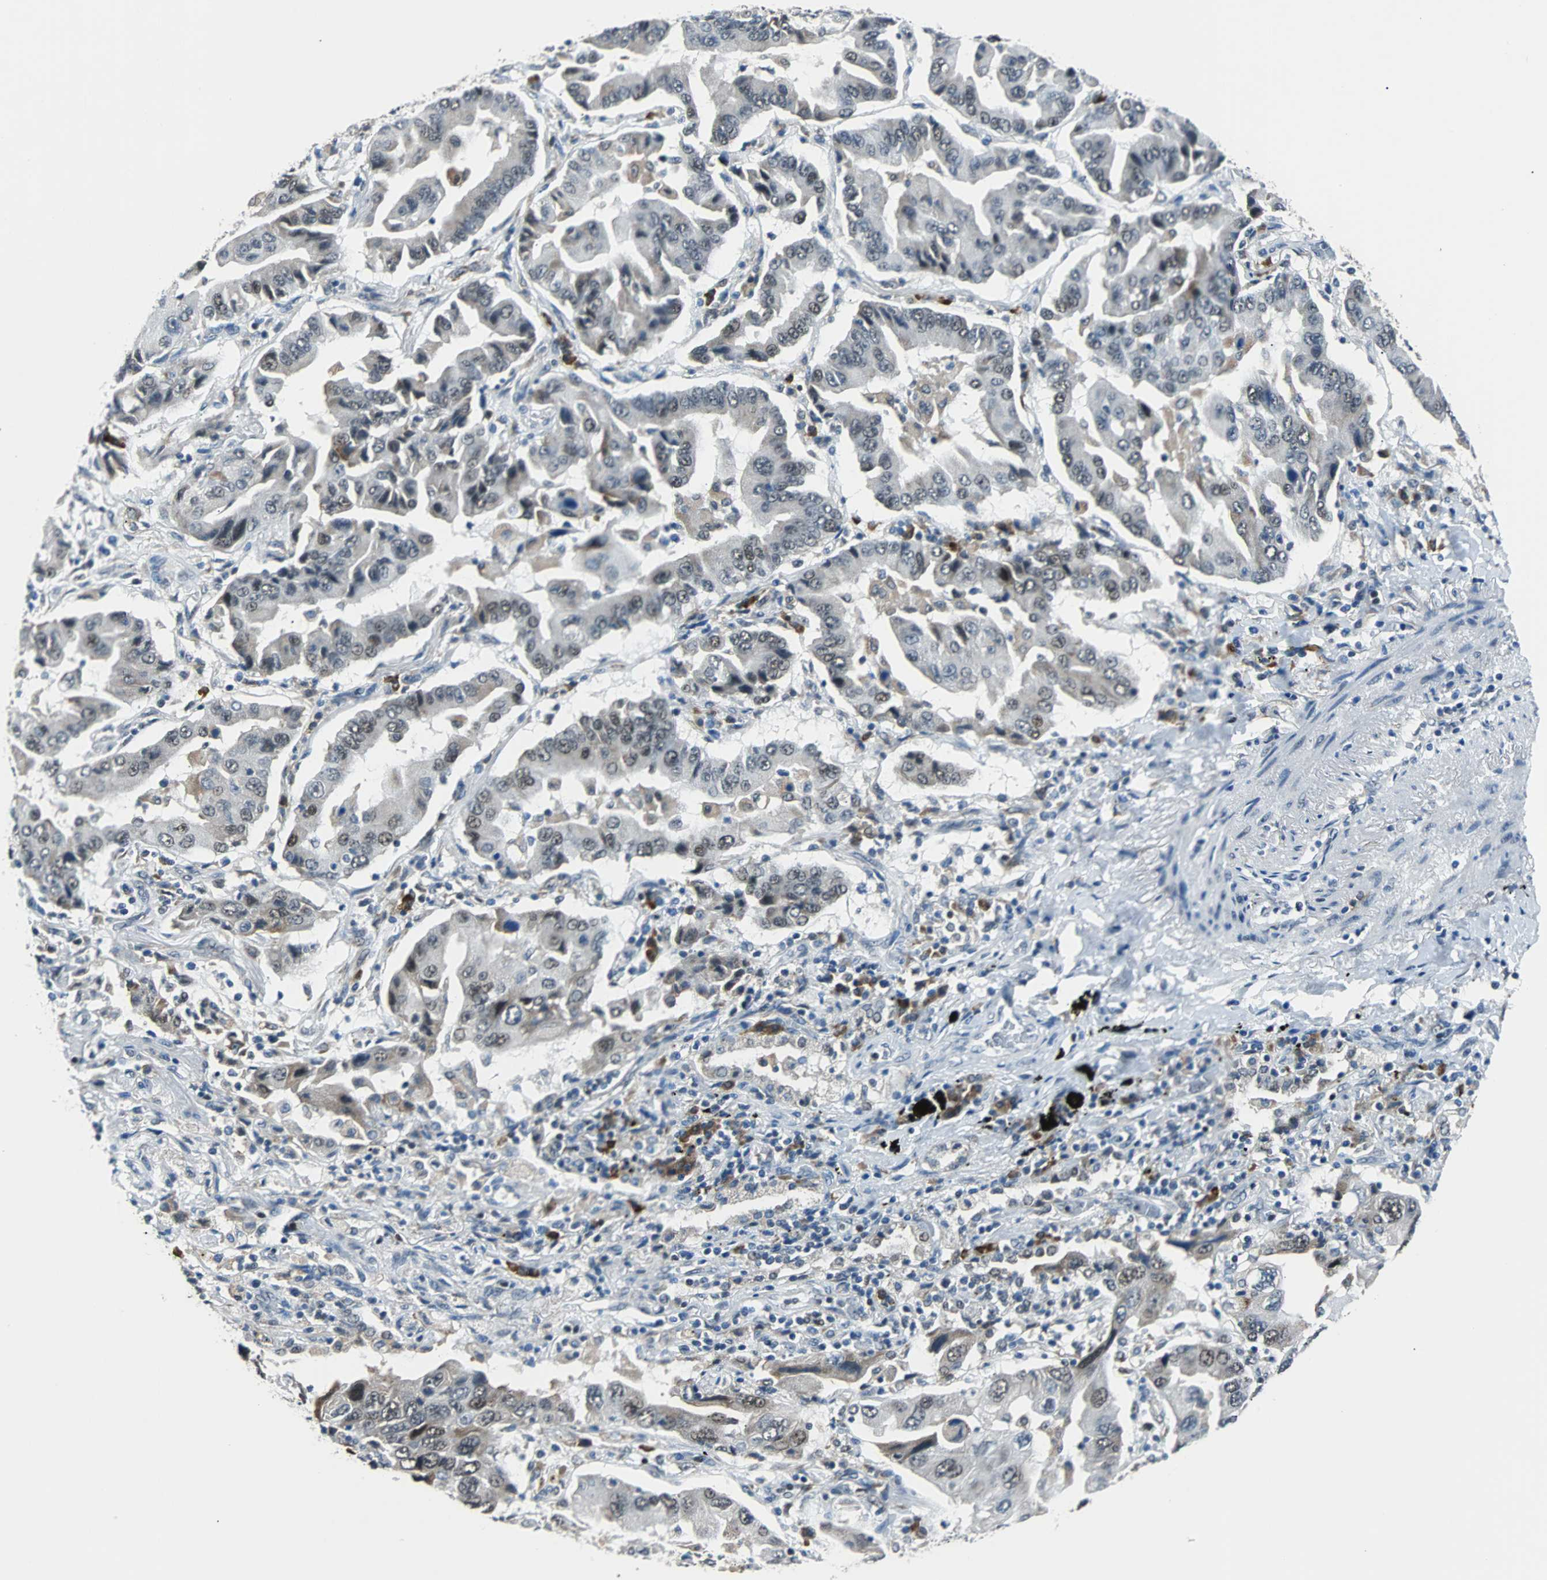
{"staining": {"intensity": "moderate", "quantity": "<25%", "location": "cytoplasmic/membranous,nuclear"}, "tissue": "lung cancer", "cell_type": "Tumor cells", "image_type": "cancer", "snomed": [{"axis": "morphology", "description": "Adenocarcinoma, NOS"}, {"axis": "topography", "description": "Lung"}], "caption": "Brown immunohistochemical staining in adenocarcinoma (lung) exhibits moderate cytoplasmic/membranous and nuclear staining in approximately <25% of tumor cells.", "gene": "USP28", "patient": {"sex": "female", "age": 65}}